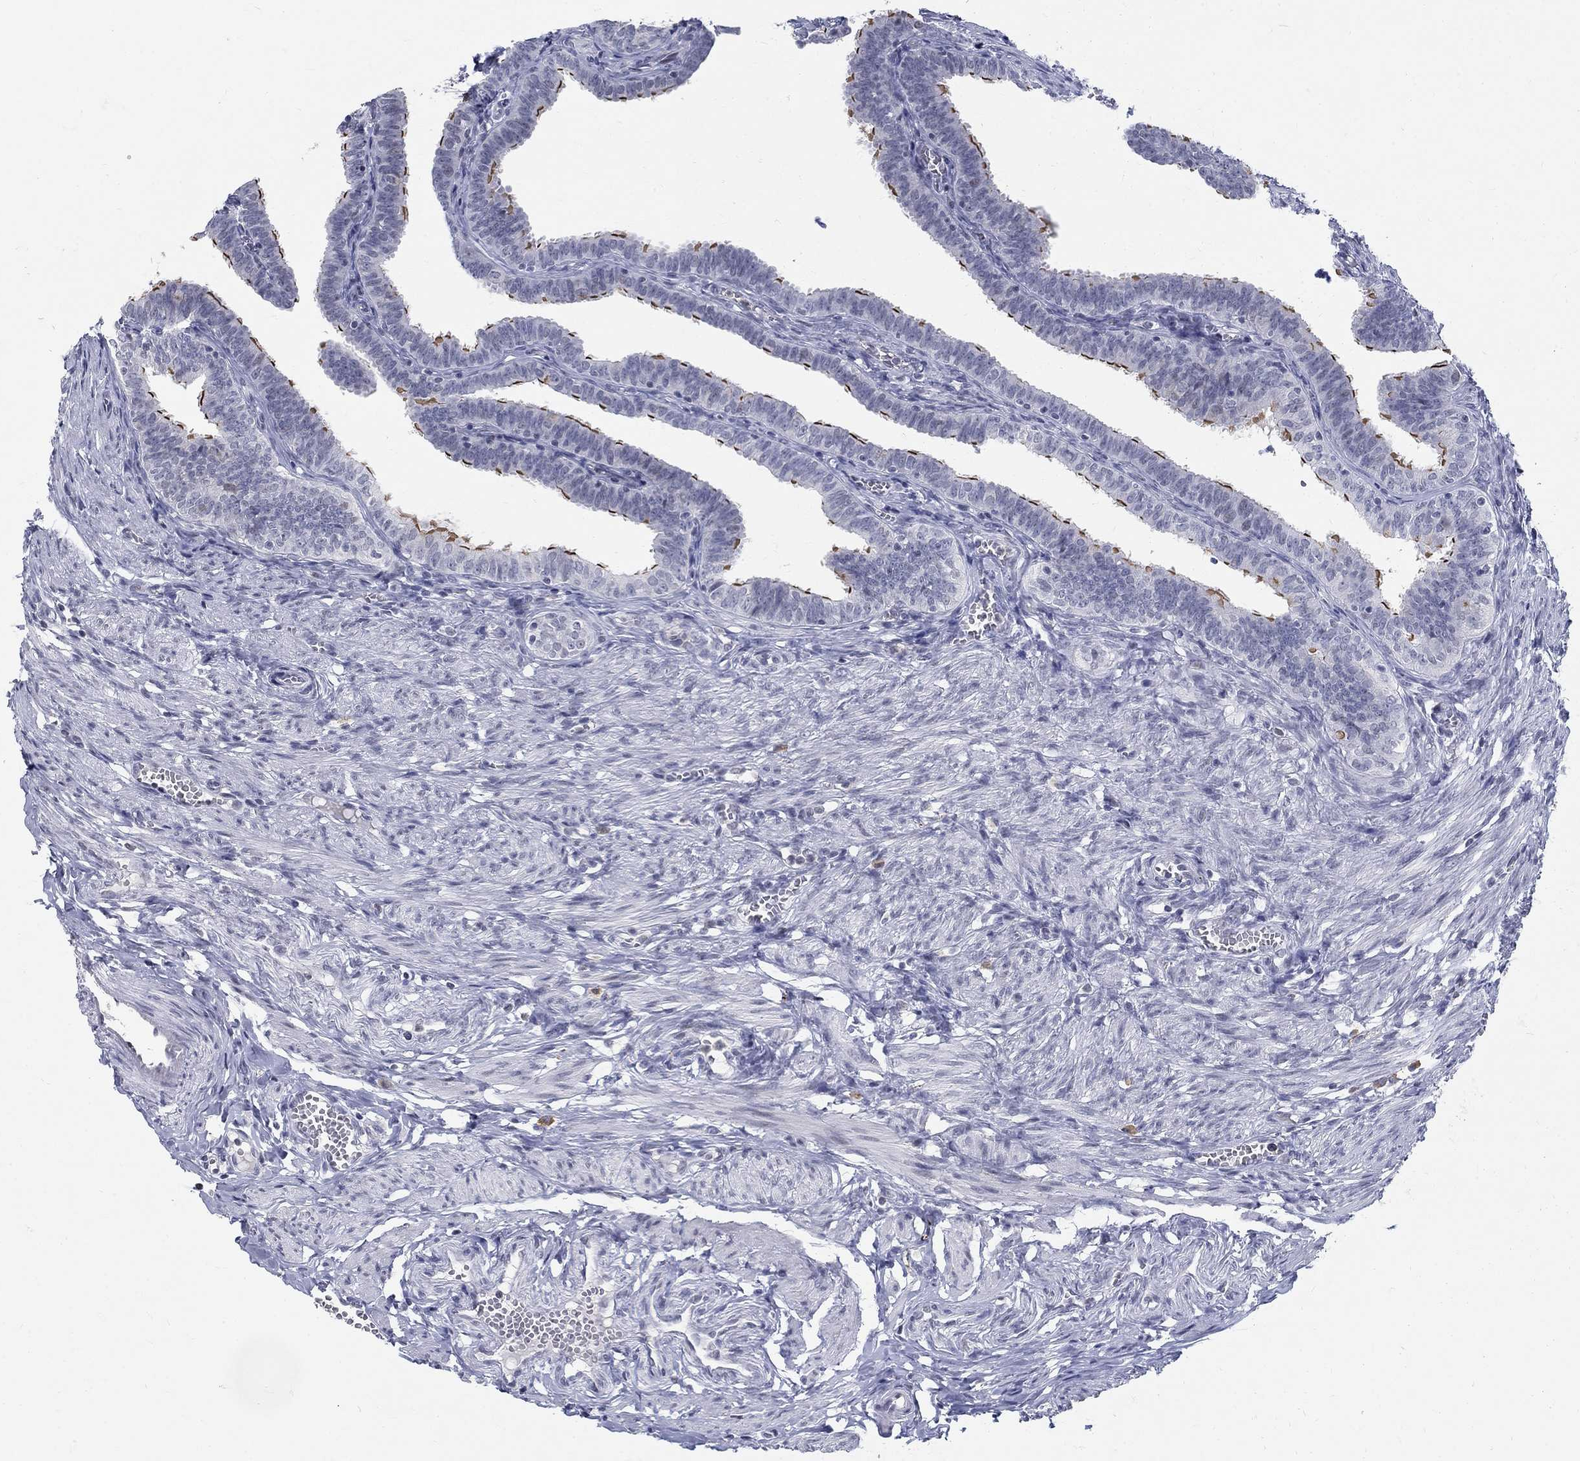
{"staining": {"intensity": "strong", "quantity": "<25%", "location": "cytoplasmic/membranous"}, "tissue": "fallopian tube", "cell_type": "Glandular cells", "image_type": "normal", "snomed": [{"axis": "morphology", "description": "Normal tissue, NOS"}, {"axis": "topography", "description": "Fallopian tube"}], "caption": "Immunohistochemistry (IHC) of benign human fallopian tube shows medium levels of strong cytoplasmic/membranous expression in approximately <25% of glandular cells.", "gene": "BHLHE22", "patient": {"sex": "female", "age": 25}}